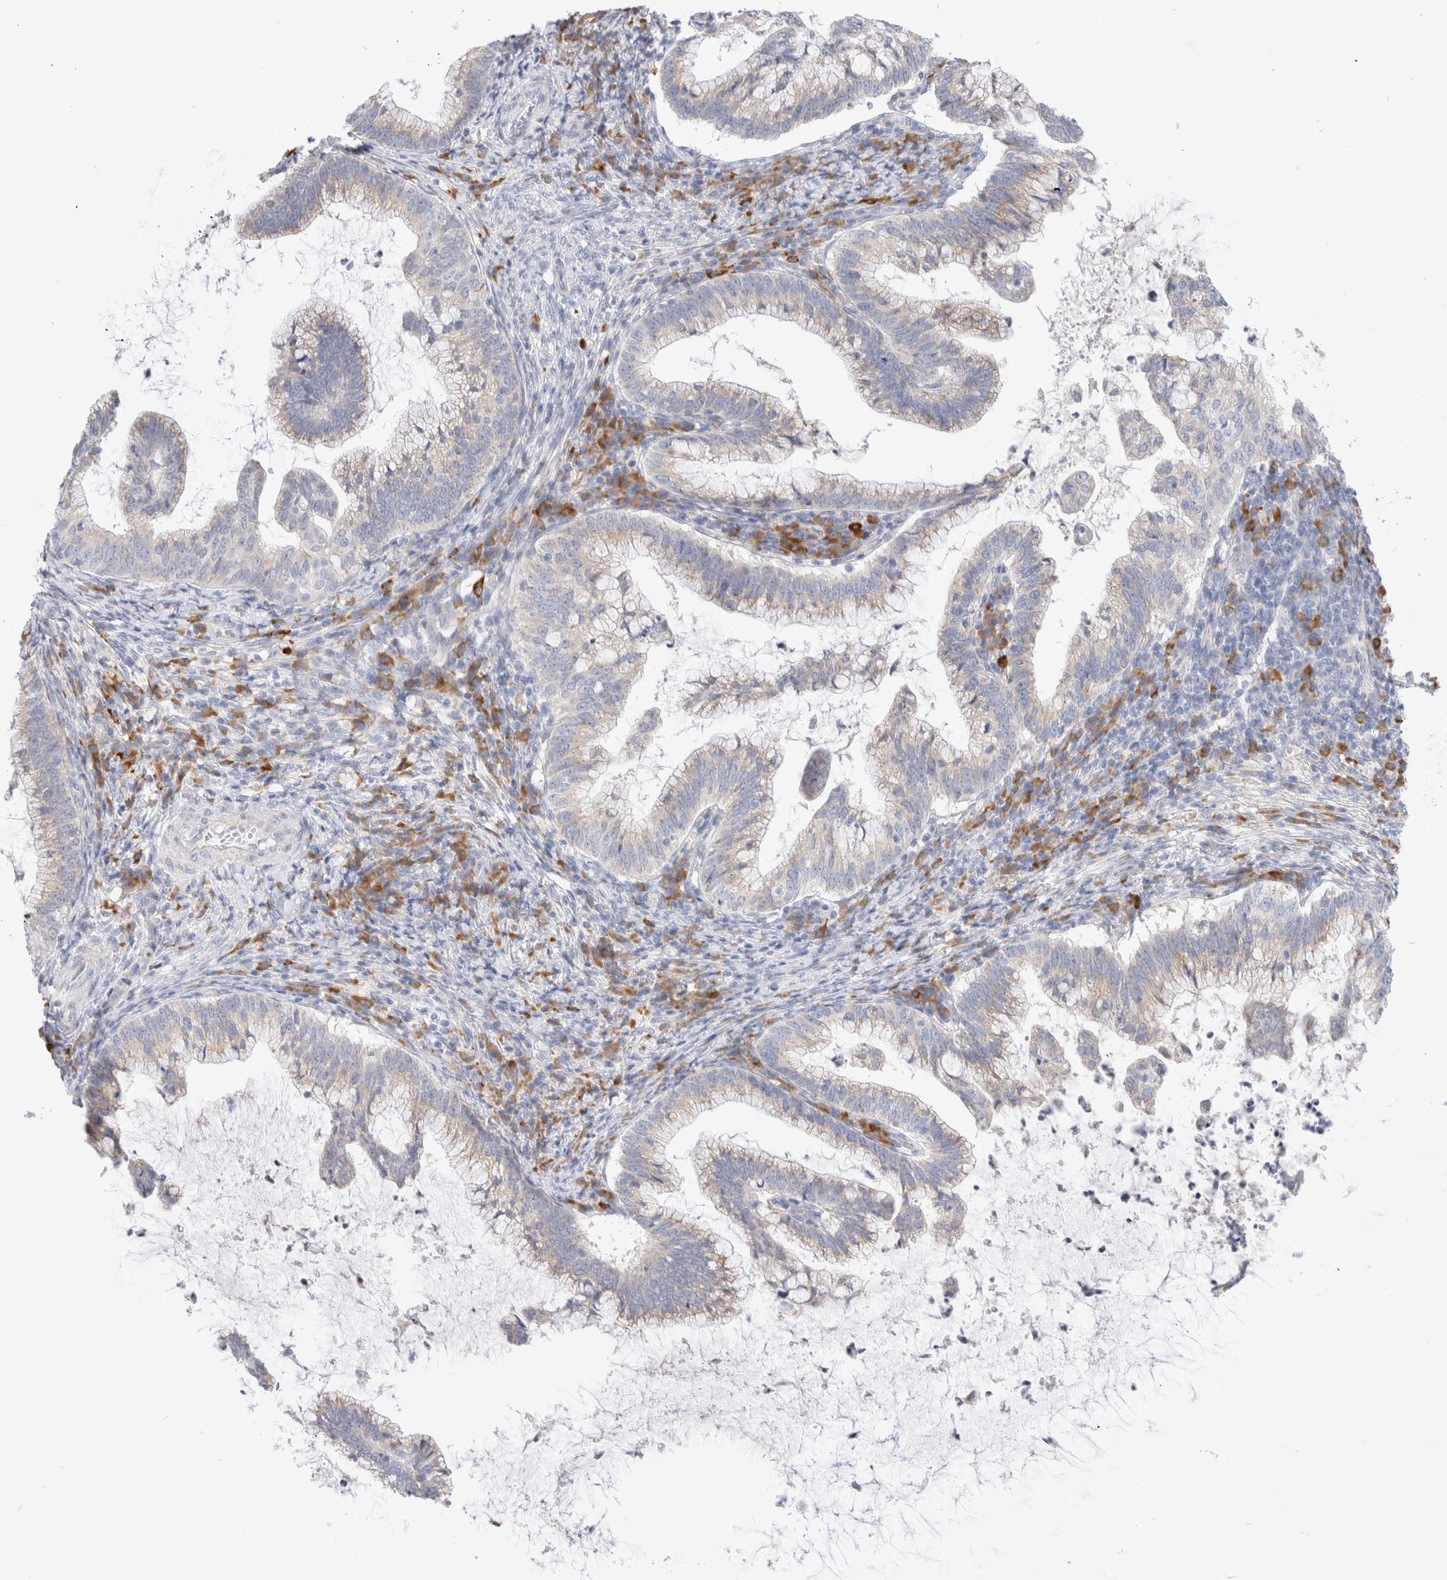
{"staining": {"intensity": "weak", "quantity": "<25%", "location": "cytoplasmic/membranous"}, "tissue": "cervical cancer", "cell_type": "Tumor cells", "image_type": "cancer", "snomed": [{"axis": "morphology", "description": "Adenocarcinoma, NOS"}, {"axis": "topography", "description": "Cervix"}], "caption": "Immunohistochemistry of adenocarcinoma (cervical) shows no staining in tumor cells.", "gene": "GADD45G", "patient": {"sex": "female", "age": 36}}